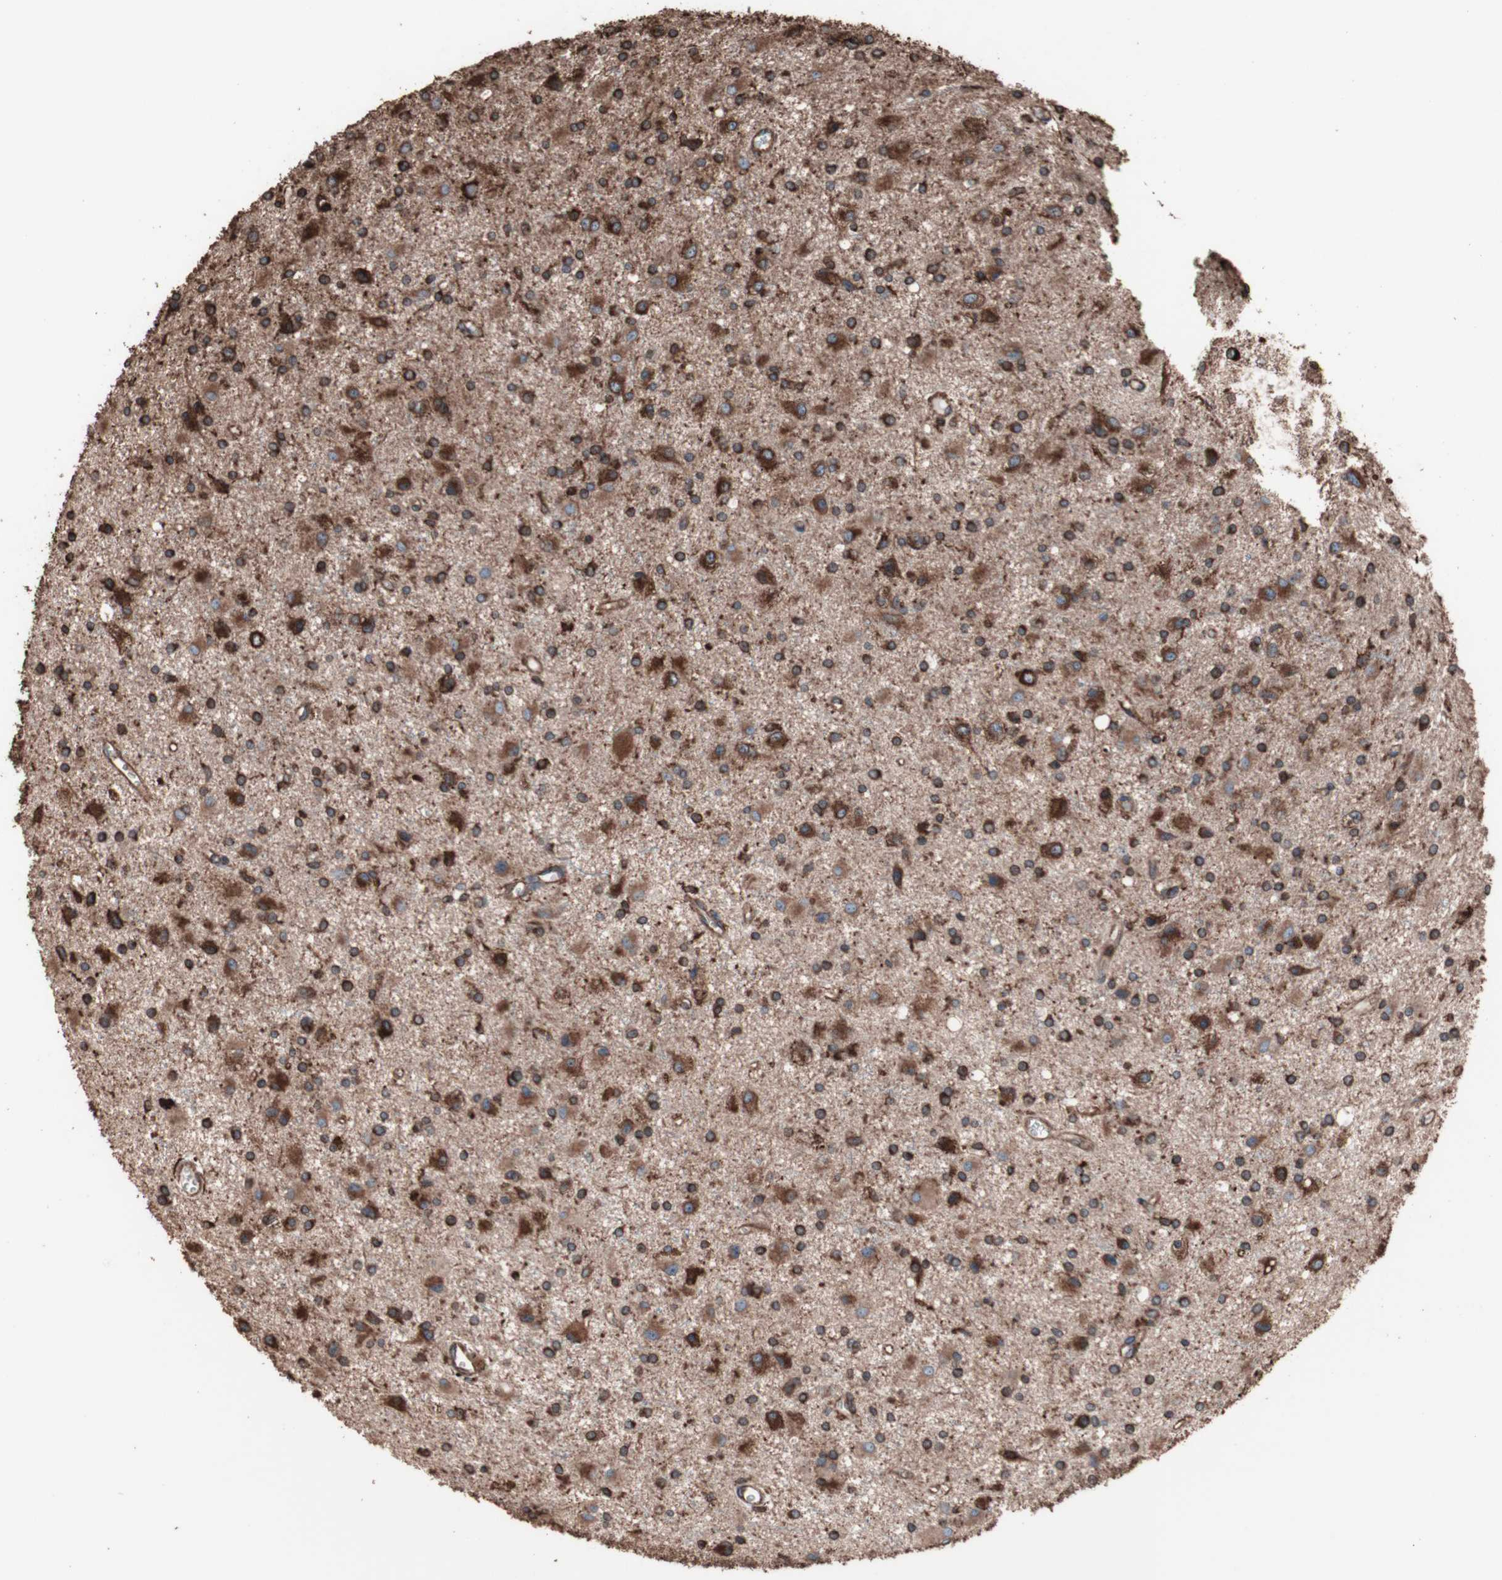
{"staining": {"intensity": "strong", "quantity": ">75%", "location": "cytoplasmic/membranous"}, "tissue": "glioma", "cell_type": "Tumor cells", "image_type": "cancer", "snomed": [{"axis": "morphology", "description": "Glioma, malignant, Low grade"}, {"axis": "topography", "description": "Brain"}], "caption": "Immunohistochemical staining of human glioma displays strong cytoplasmic/membranous protein positivity in approximately >75% of tumor cells.", "gene": "HSP90B1", "patient": {"sex": "male", "age": 58}}